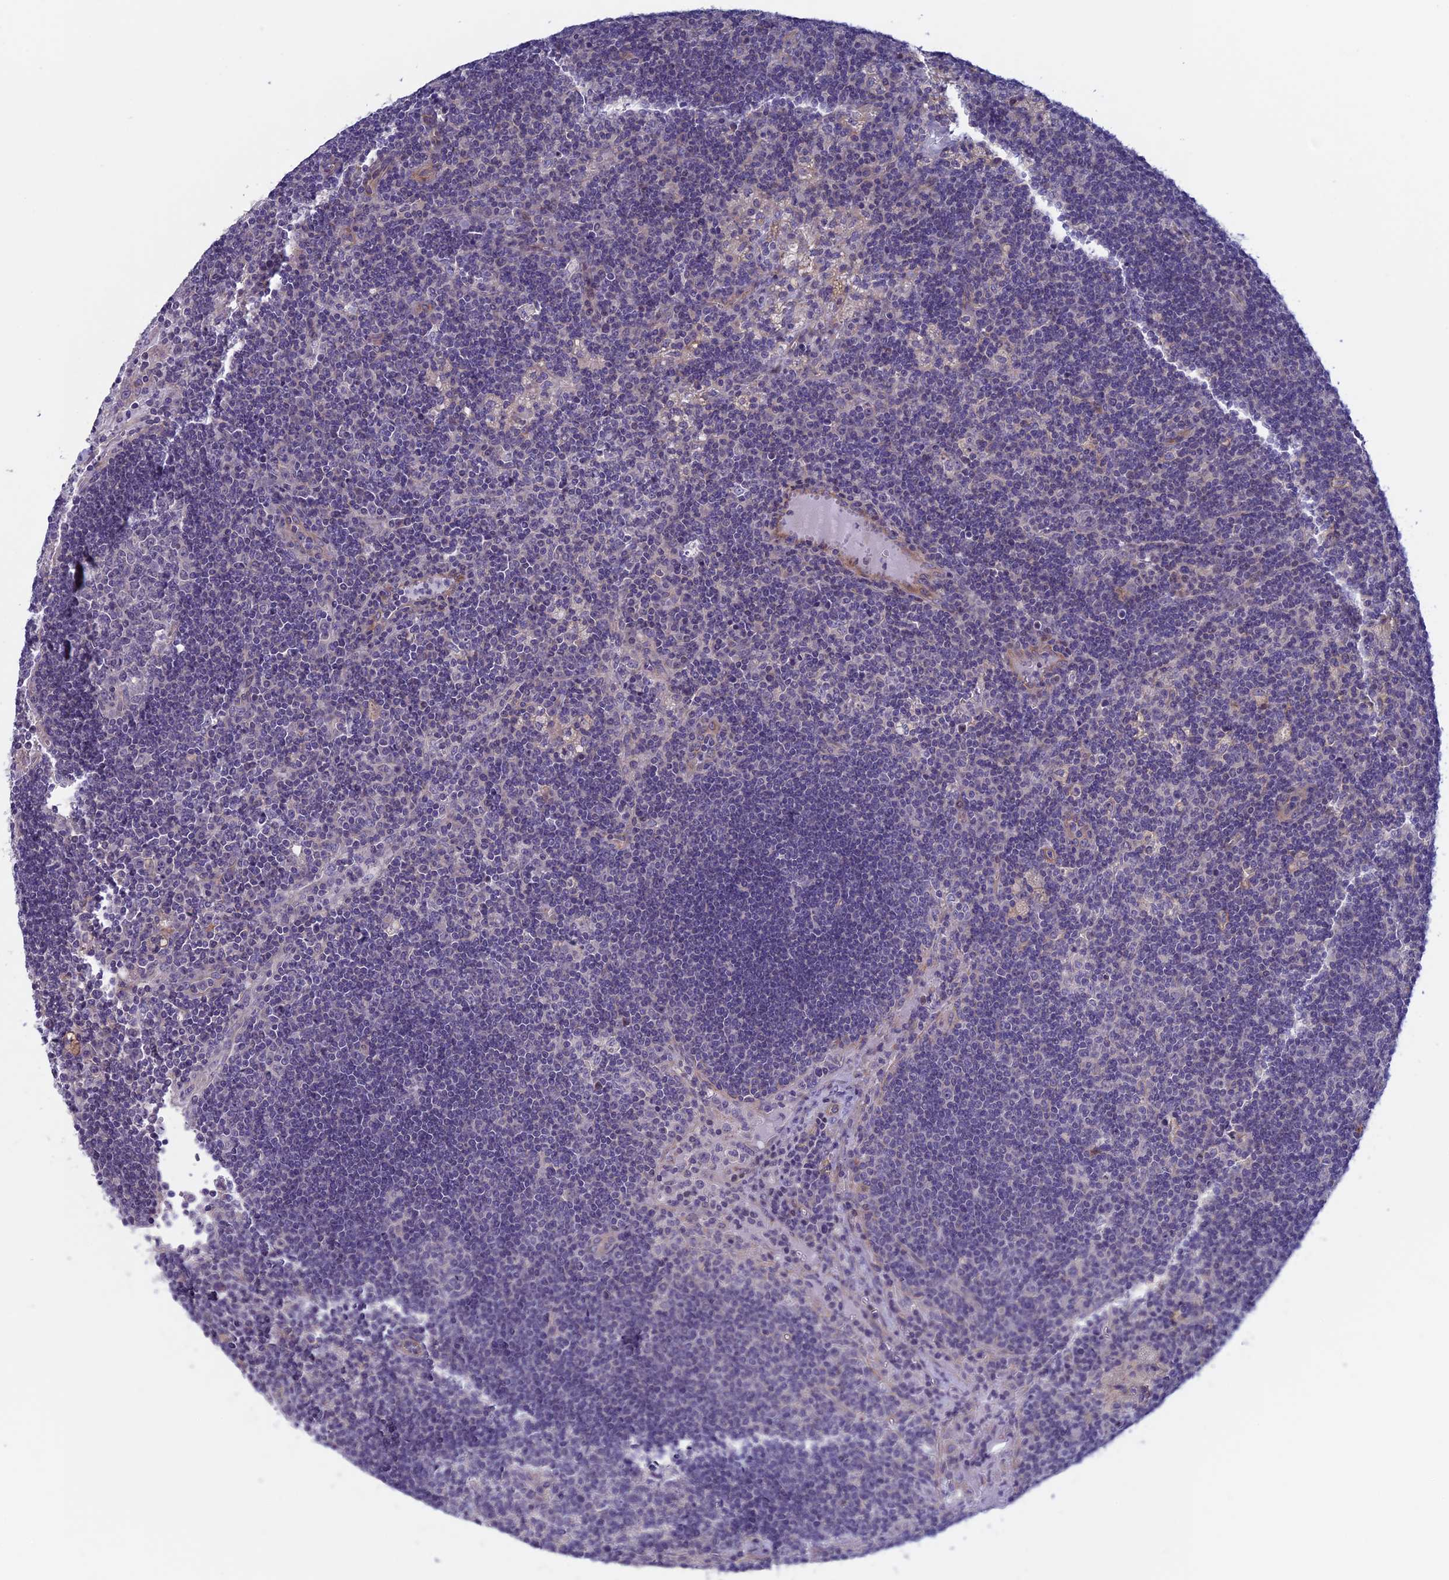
{"staining": {"intensity": "negative", "quantity": "none", "location": "none"}, "tissue": "lymph node", "cell_type": "Germinal center cells", "image_type": "normal", "snomed": [{"axis": "morphology", "description": "Normal tissue, NOS"}, {"axis": "topography", "description": "Lymph node"}], "caption": "This is an IHC histopathology image of normal lymph node. There is no staining in germinal center cells.", "gene": "CNOT6L", "patient": {"sex": "male", "age": 58}}